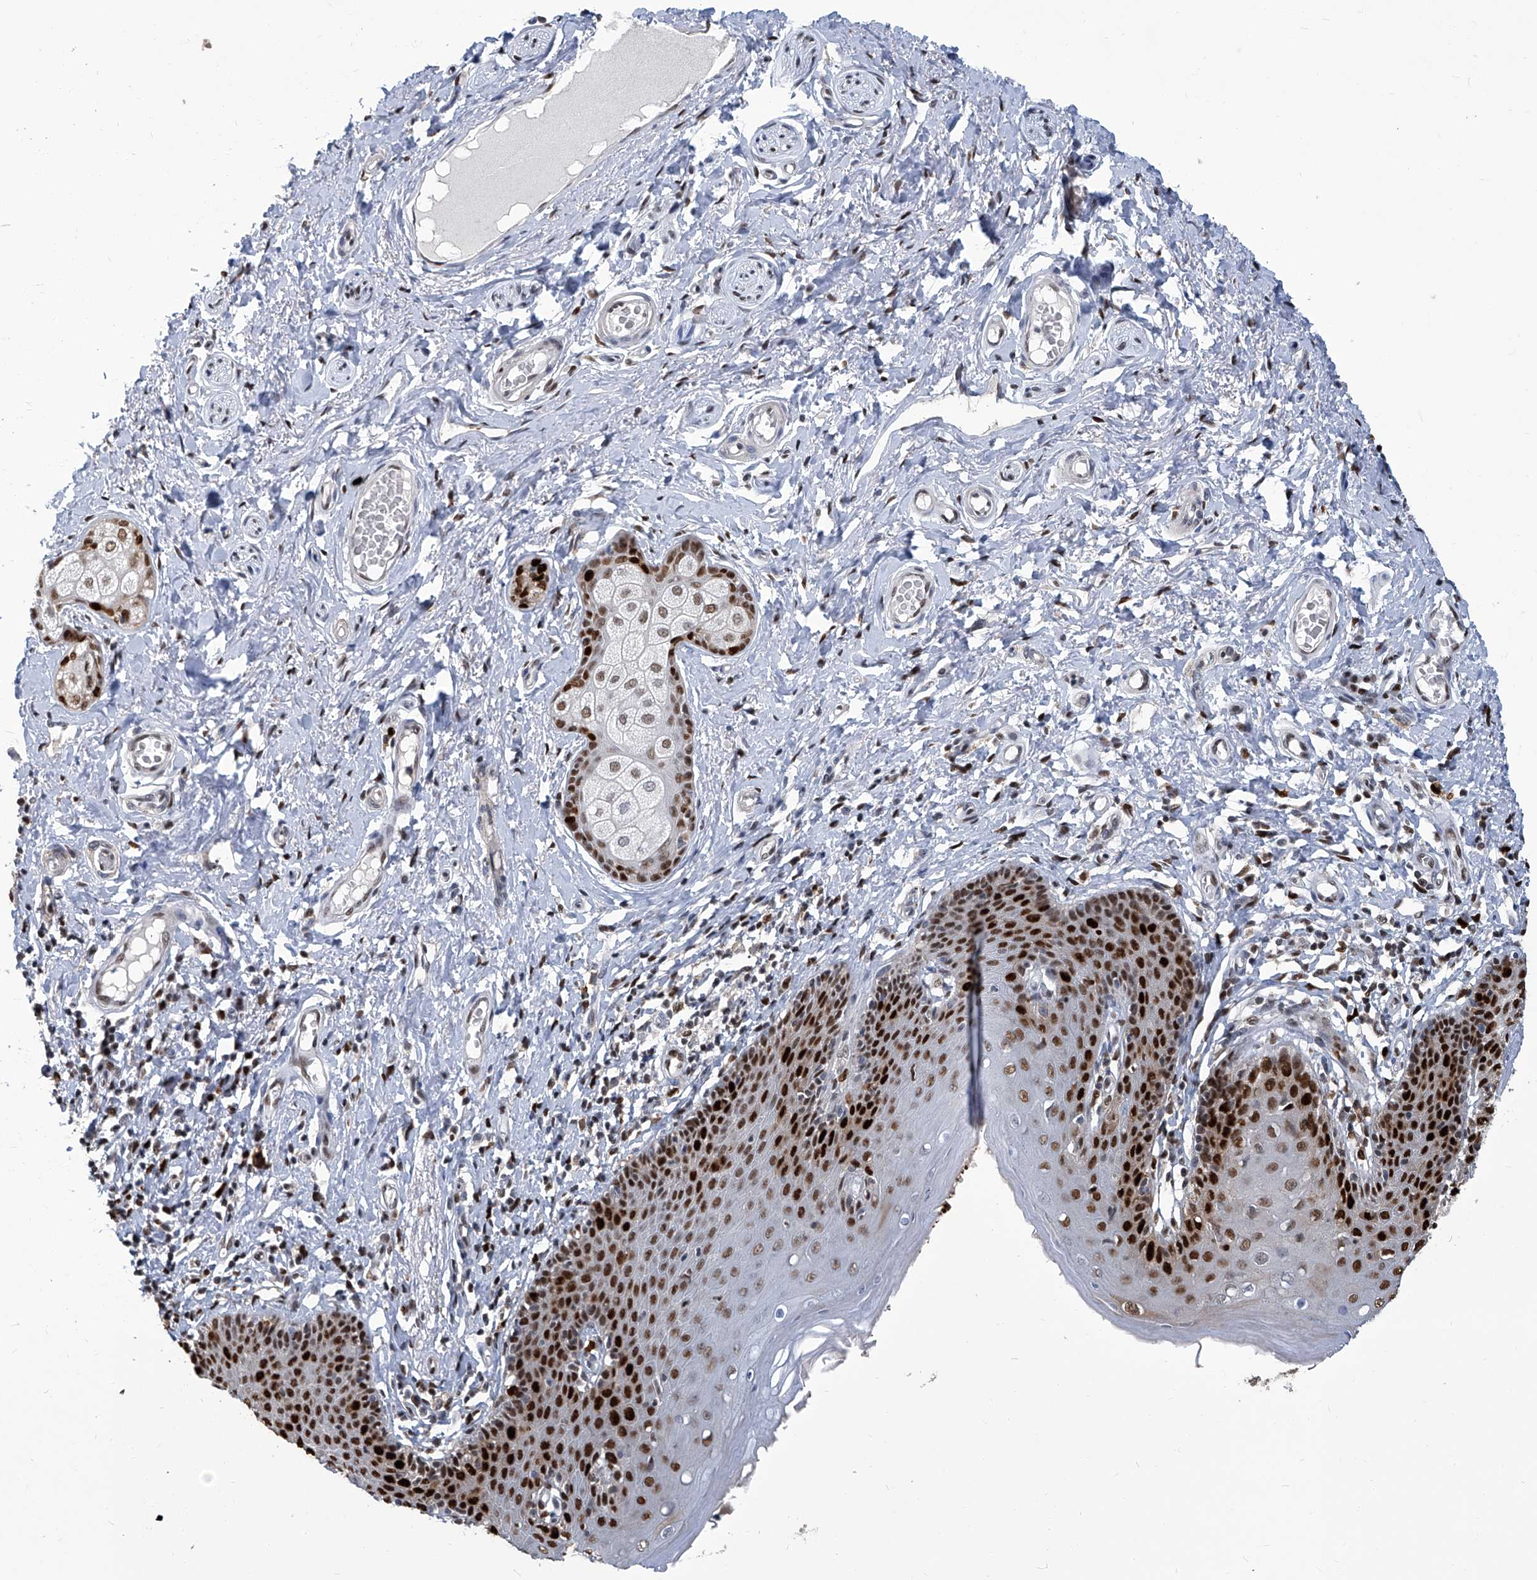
{"staining": {"intensity": "strong", "quantity": ">75%", "location": "nuclear"}, "tissue": "skin", "cell_type": "Epidermal cells", "image_type": "normal", "snomed": [{"axis": "morphology", "description": "Normal tissue, NOS"}, {"axis": "topography", "description": "Vulva"}], "caption": "Immunohistochemical staining of unremarkable skin displays high levels of strong nuclear expression in about >75% of epidermal cells.", "gene": "PCNA", "patient": {"sex": "female", "age": 66}}